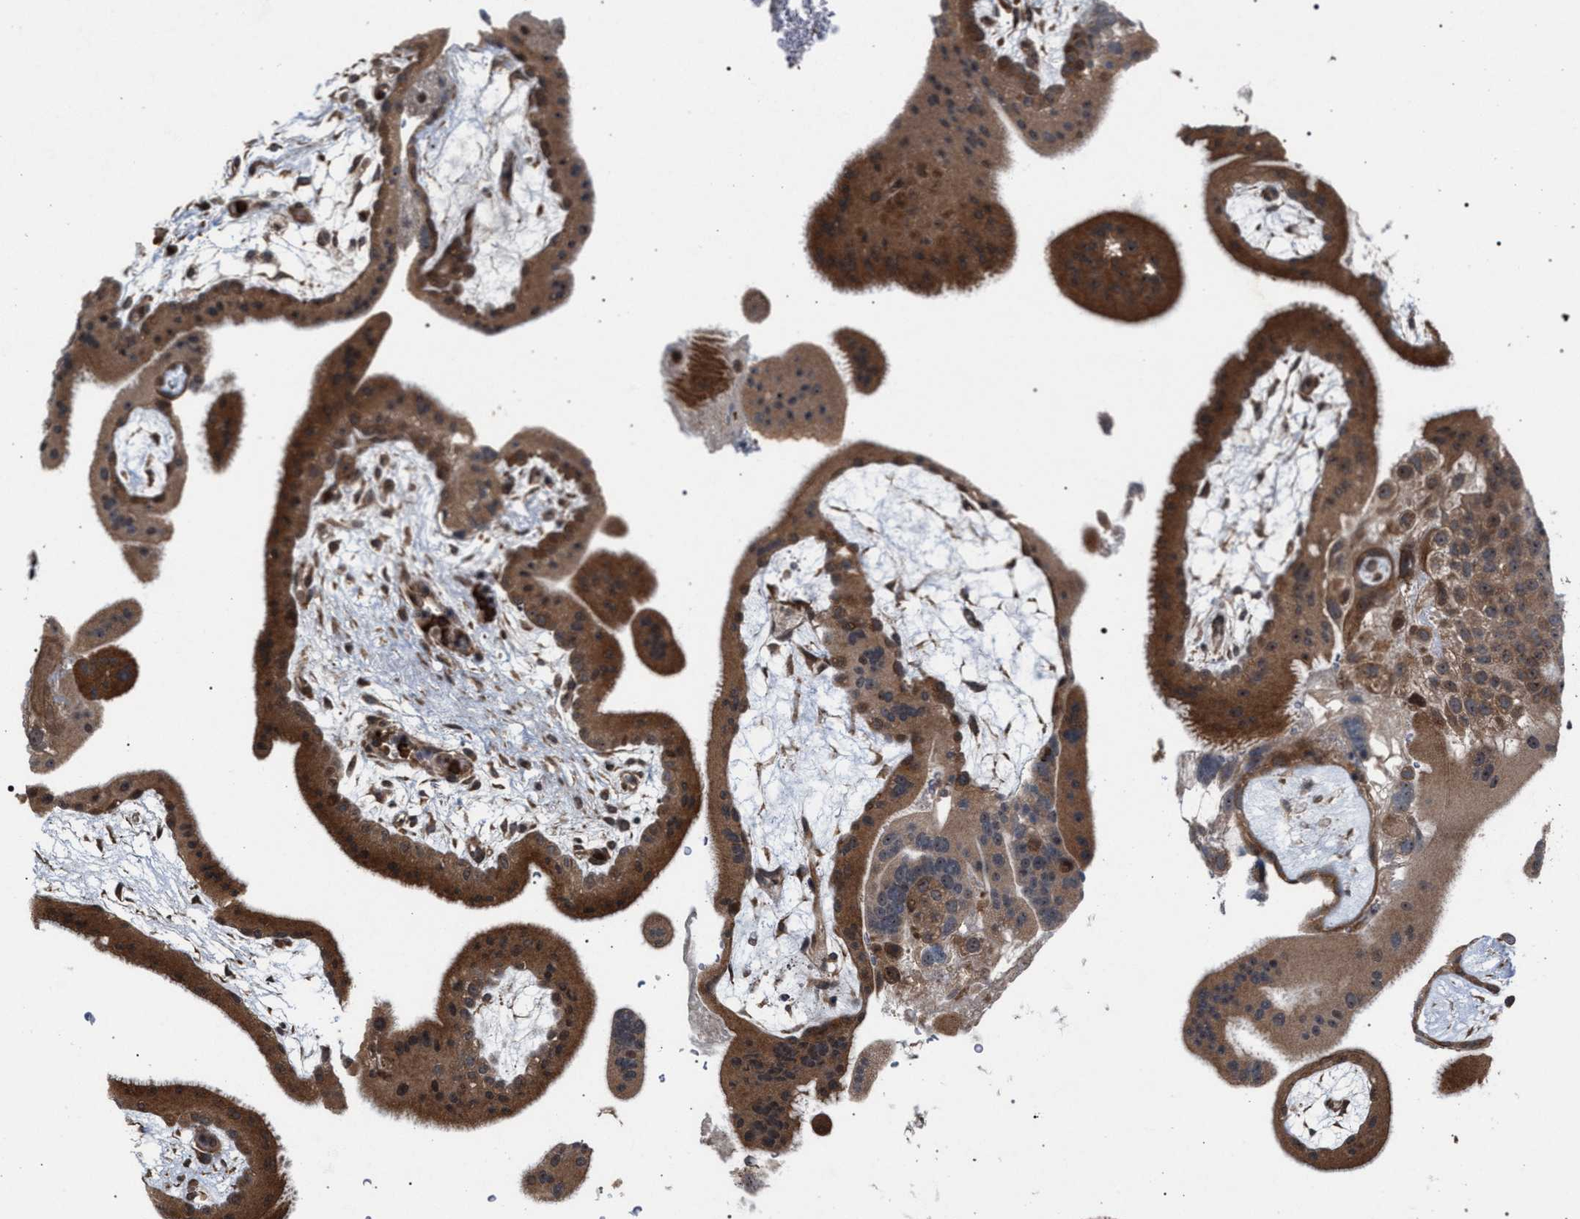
{"staining": {"intensity": "moderate", "quantity": ">75%", "location": "cytoplasmic/membranous"}, "tissue": "placenta", "cell_type": "Decidual cells", "image_type": "normal", "snomed": [{"axis": "morphology", "description": "Normal tissue, NOS"}, {"axis": "topography", "description": "Placenta"}], "caption": "Protein staining displays moderate cytoplasmic/membranous positivity in about >75% of decidual cells in unremarkable placenta. Nuclei are stained in blue.", "gene": "IRAK4", "patient": {"sex": "female", "age": 19}}